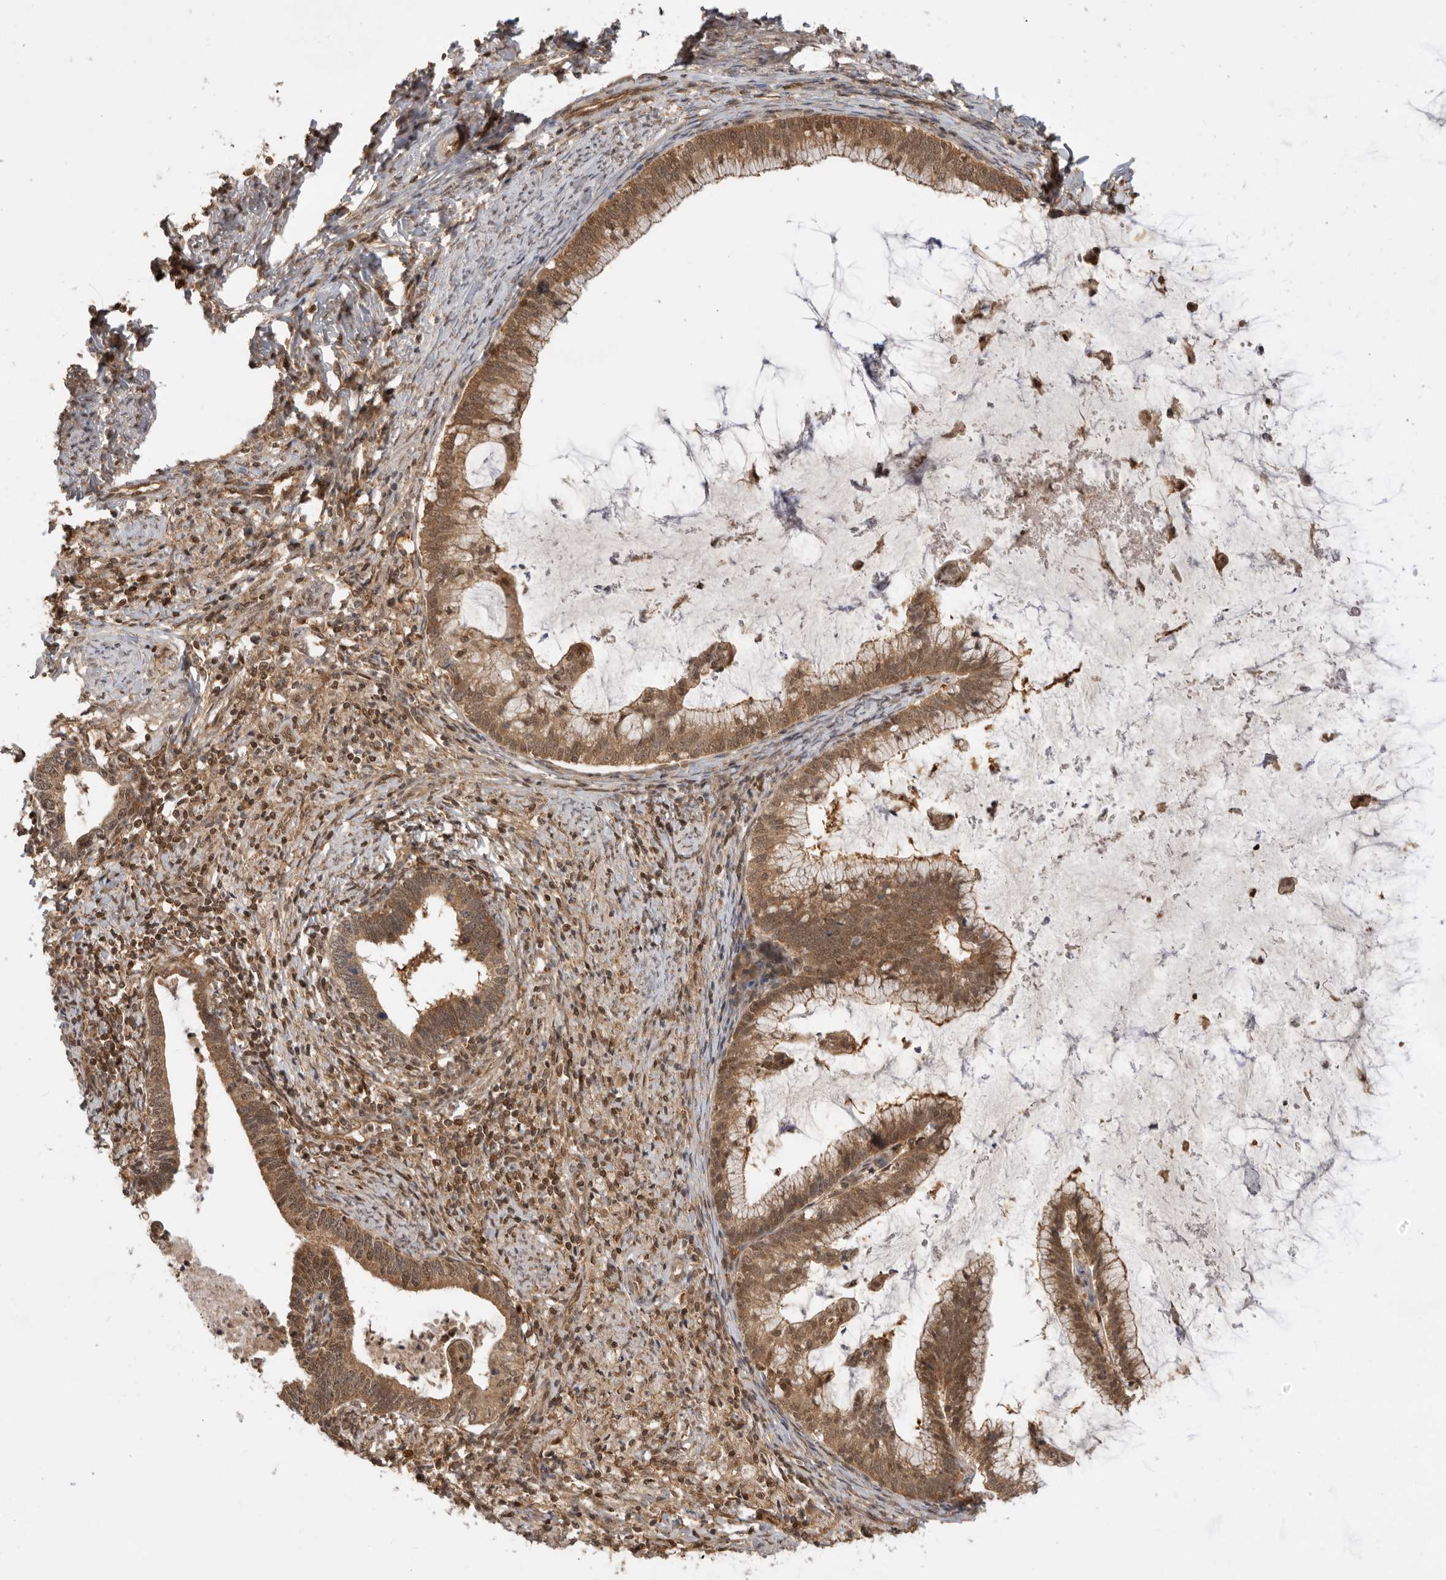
{"staining": {"intensity": "moderate", "quantity": ">75%", "location": "cytoplasmic/membranous,nuclear"}, "tissue": "cervical cancer", "cell_type": "Tumor cells", "image_type": "cancer", "snomed": [{"axis": "morphology", "description": "Adenocarcinoma, NOS"}, {"axis": "topography", "description": "Cervix"}], "caption": "Immunohistochemistry photomicrograph of neoplastic tissue: cervical adenocarcinoma stained using IHC reveals medium levels of moderate protein expression localized specifically in the cytoplasmic/membranous and nuclear of tumor cells, appearing as a cytoplasmic/membranous and nuclear brown color.", "gene": "ADPRS", "patient": {"sex": "female", "age": 36}}